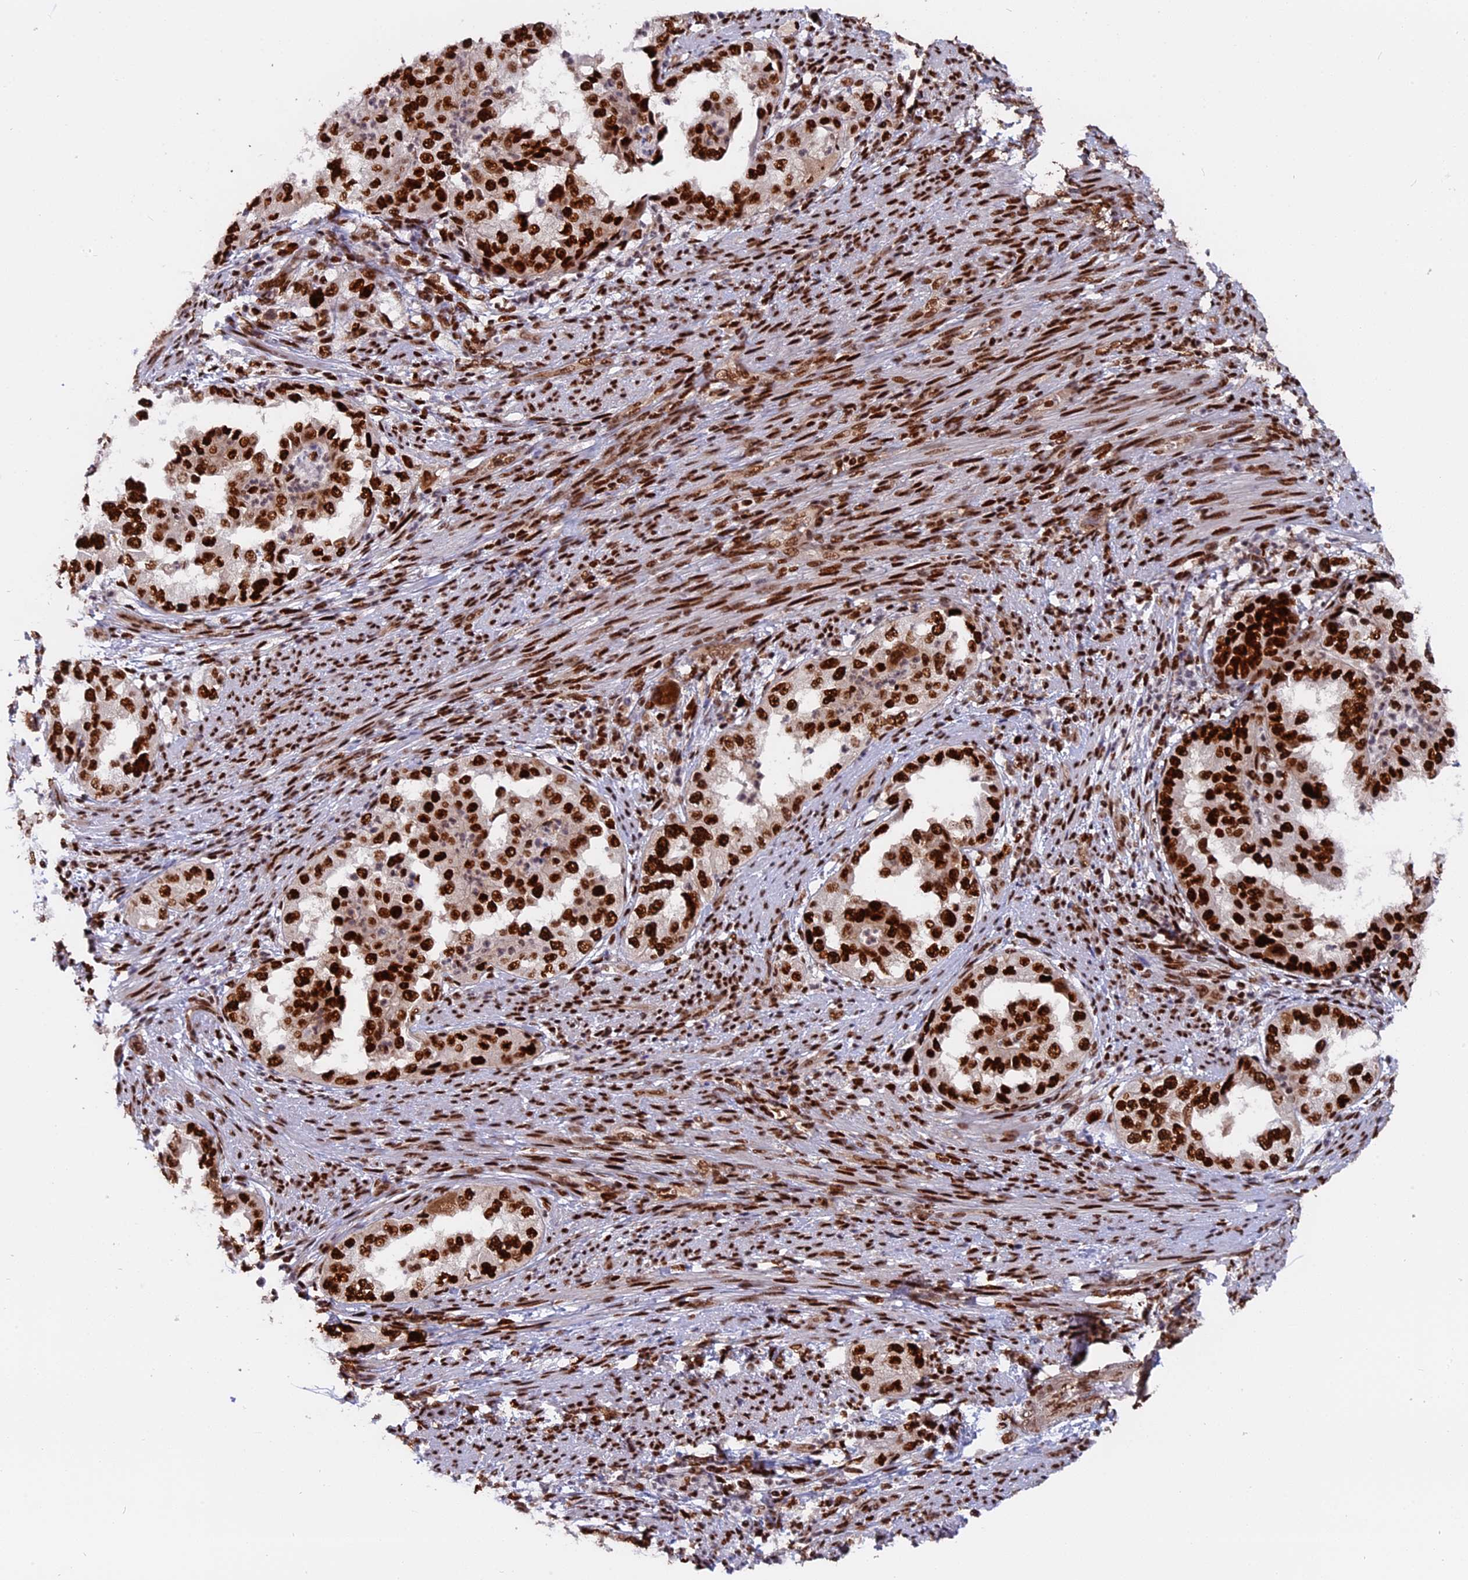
{"staining": {"intensity": "strong", "quantity": ">75%", "location": "nuclear"}, "tissue": "endometrial cancer", "cell_type": "Tumor cells", "image_type": "cancer", "snomed": [{"axis": "morphology", "description": "Adenocarcinoma, NOS"}, {"axis": "topography", "description": "Endometrium"}], "caption": "Endometrial cancer (adenocarcinoma) stained with DAB immunohistochemistry demonstrates high levels of strong nuclear positivity in about >75% of tumor cells. (DAB (3,3'-diaminobenzidine) = brown stain, brightfield microscopy at high magnification).", "gene": "RAMAC", "patient": {"sex": "female", "age": 85}}